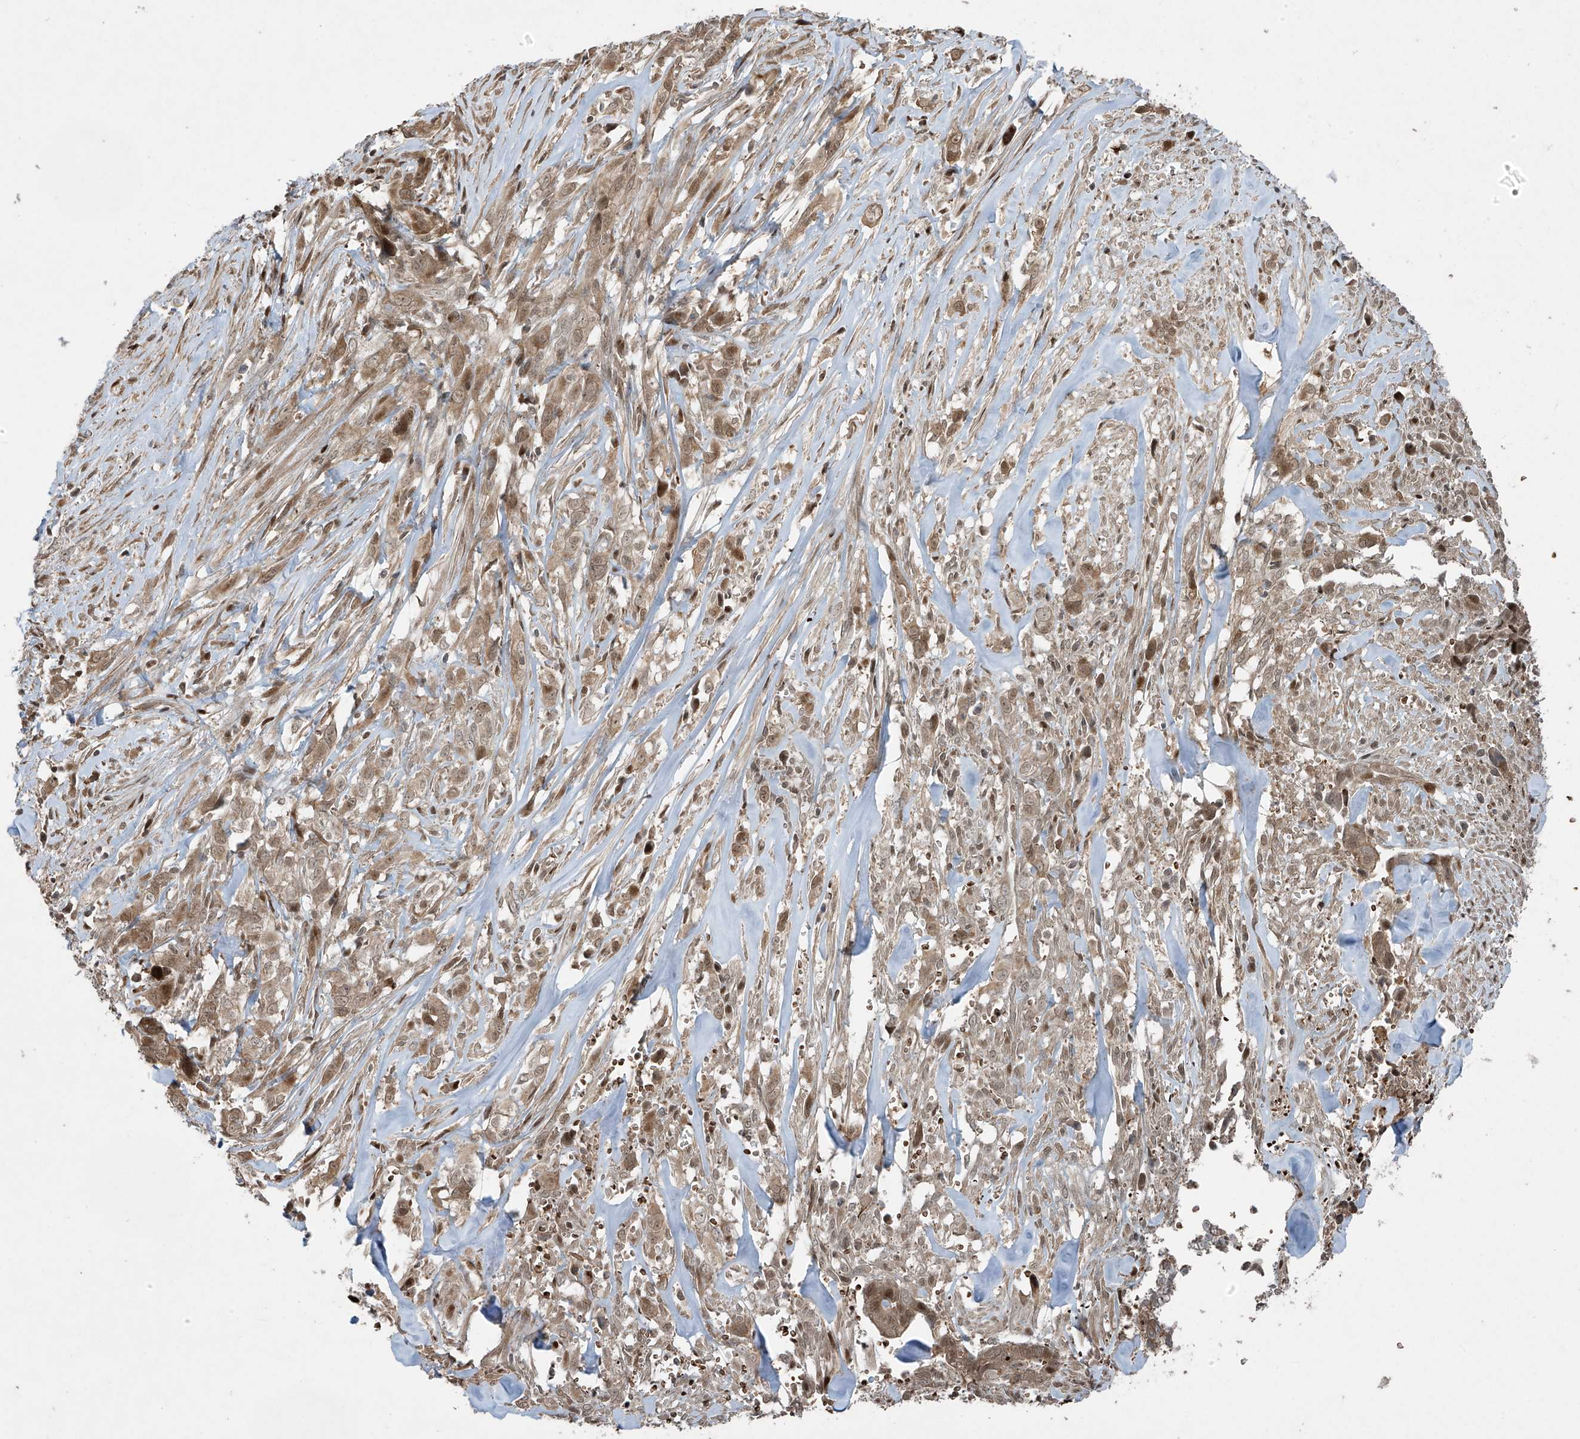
{"staining": {"intensity": "moderate", "quantity": ">75%", "location": "cytoplasmic/membranous,nuclear"}, "tissue": "liver cancer", "cell_type": "Tumor cells", "image_type": "cancer", "snomed": [{"axis": "morphology", "description": "Cholangiocarcinoma"}, {"axis": "topography", "description": "Liver"}], "caption": "Immunohistochemistry (IHC) photomicrograph of liver cholangiocarcinoma stained for a protein (brown), which demonstrates medium levels of moderate cytoplasmic/membranous and nuclear expression in about >75% of tumor cells.", "gene": "TTC22", "patient": {"sex": "female", "age": 79}}